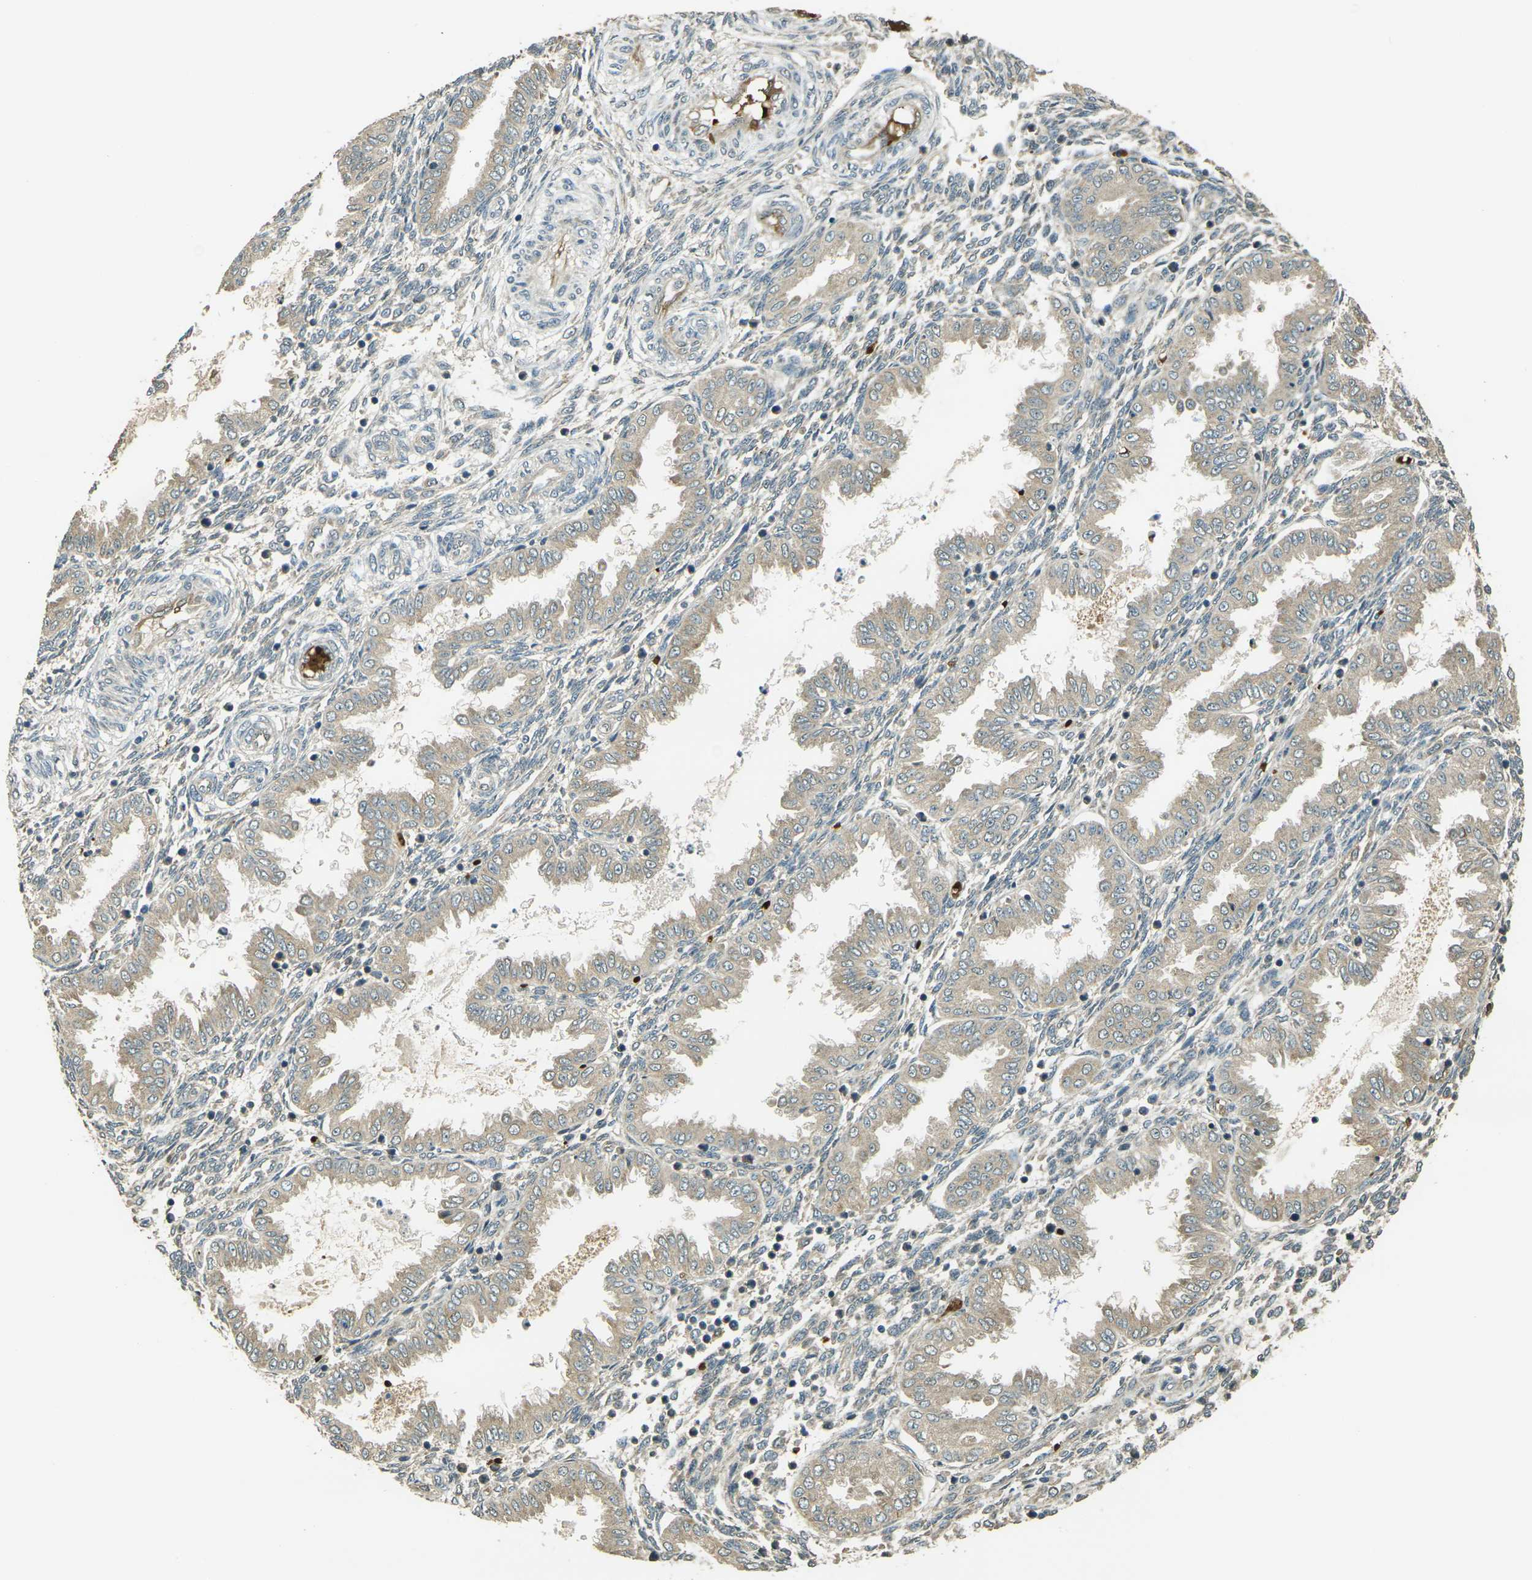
{"staining": {"intensity": "negative", "quantity": "none", "location": "none"}, "tissue": "endometrium", "cell_type": "Cells in endometrial stroma", "image_type": "normal", "snomed": [{"axis": "morphology", "description": "Normal tissue, NOS"}, {"axis": "topography", "description": "Endometrium"}], "caption": "DAB (3,3'-diaminobenzidine) immunohistochemical staining of benign endometrium reveals no significant staining in cells in endometrial stroma. (DAB immunohistochemistry, high magnification).", "gene": "TOR1A", "patient": {"sex": "female", "age": 33}}